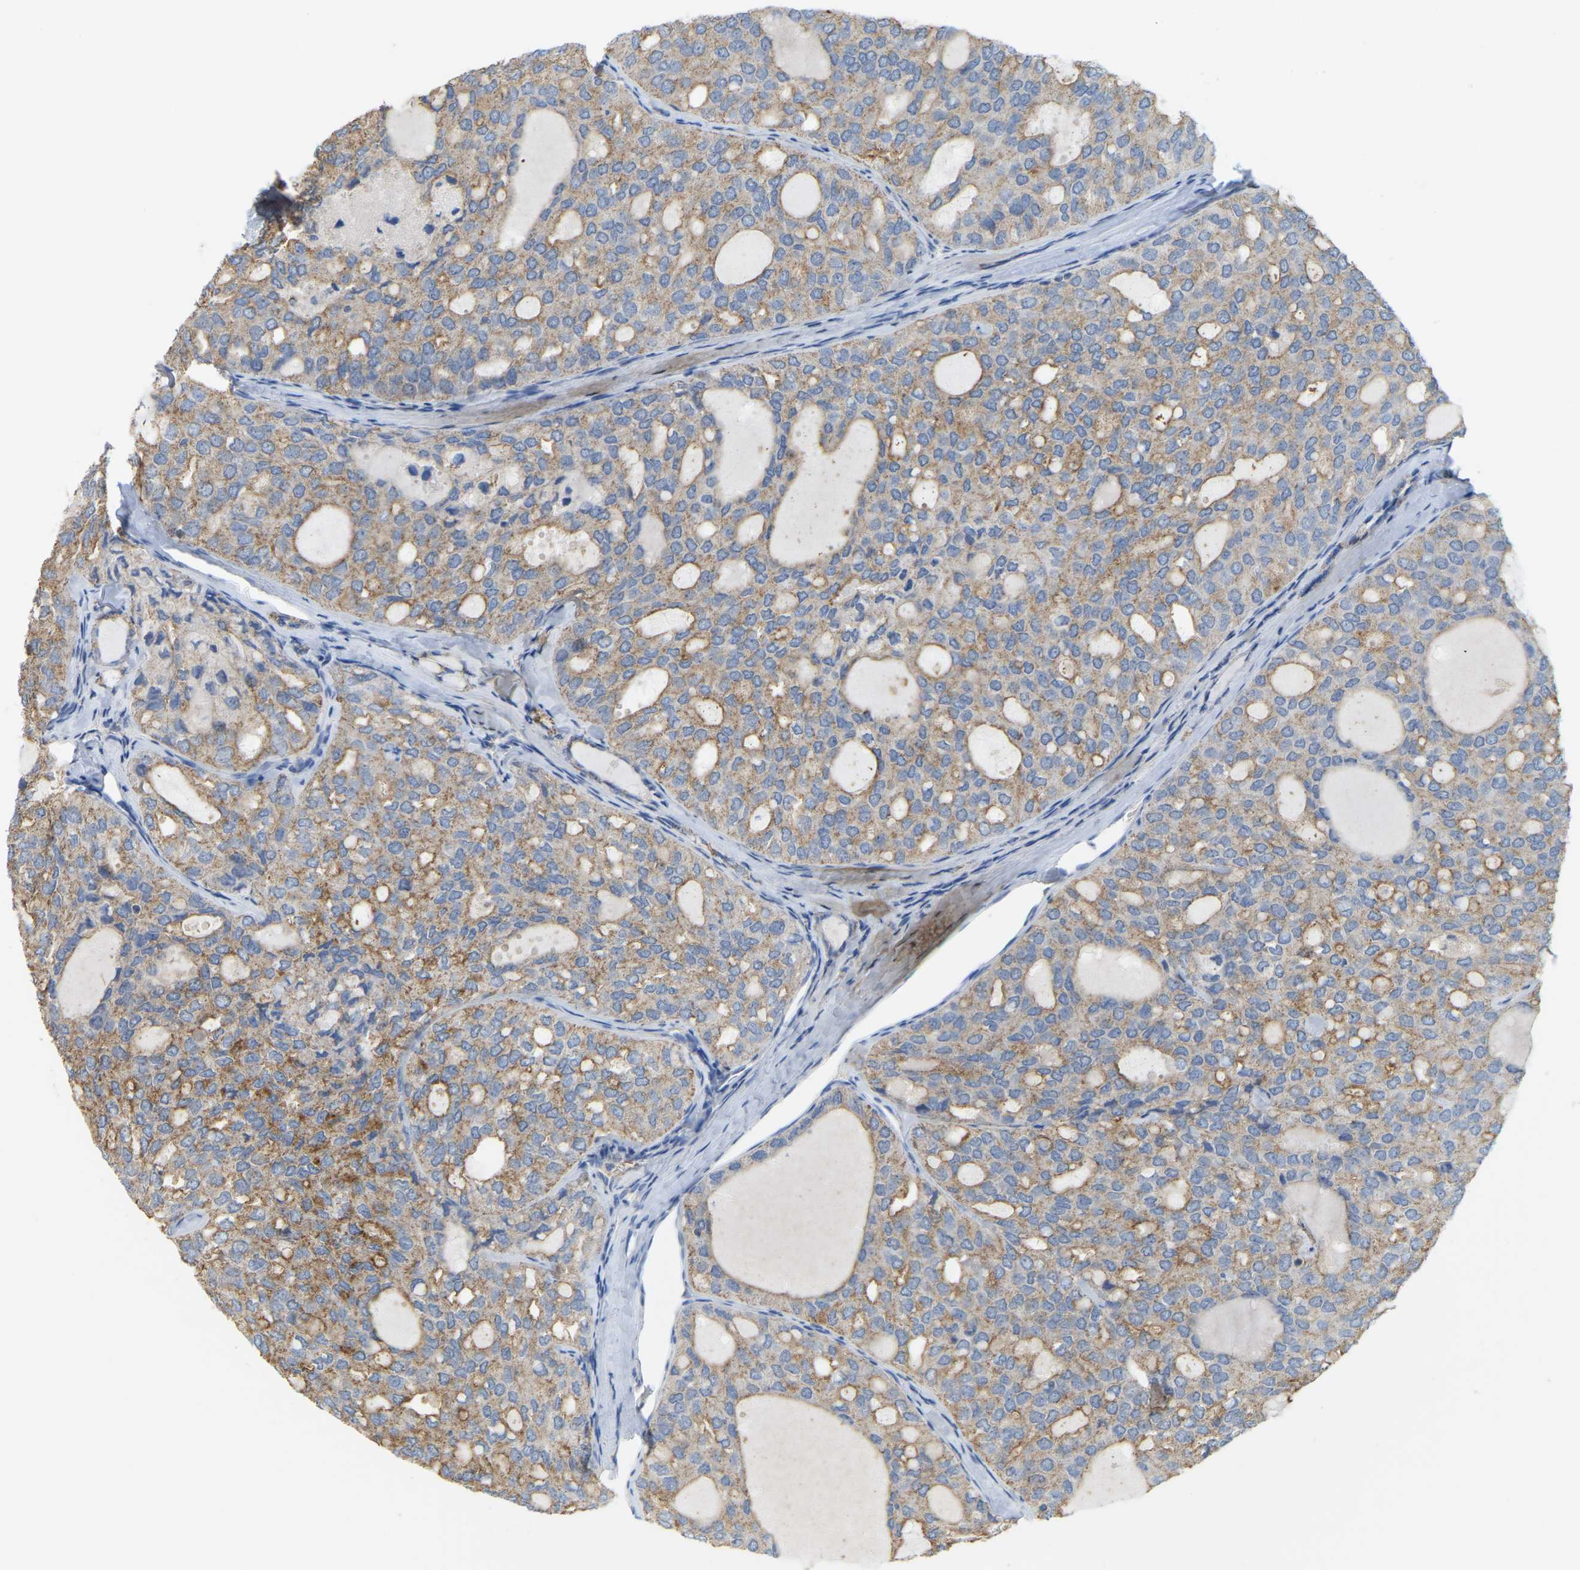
{"staining": {"intensity": "moderate", "quantity": ">75%", "location": "cytoplasmic/membranous"}, "tissue": "thyroid cancer", "cell_type": "Tumor cells", "image_type": "cancer", "snomed": [{"axis": "morphology", "description": "Follicular adenoma carcinoma, NOS"}, {"axis": "topography", "description": "Thyroid gland"}], "caption": "Thyroid follicular adenoma carcinoma stained with IHC displays moderate cytoplasmic/membranous expression in approximately >75% of tumor cells.", "gene": "SERPINB5", "patient": {"sex": "male", "age": 75}}